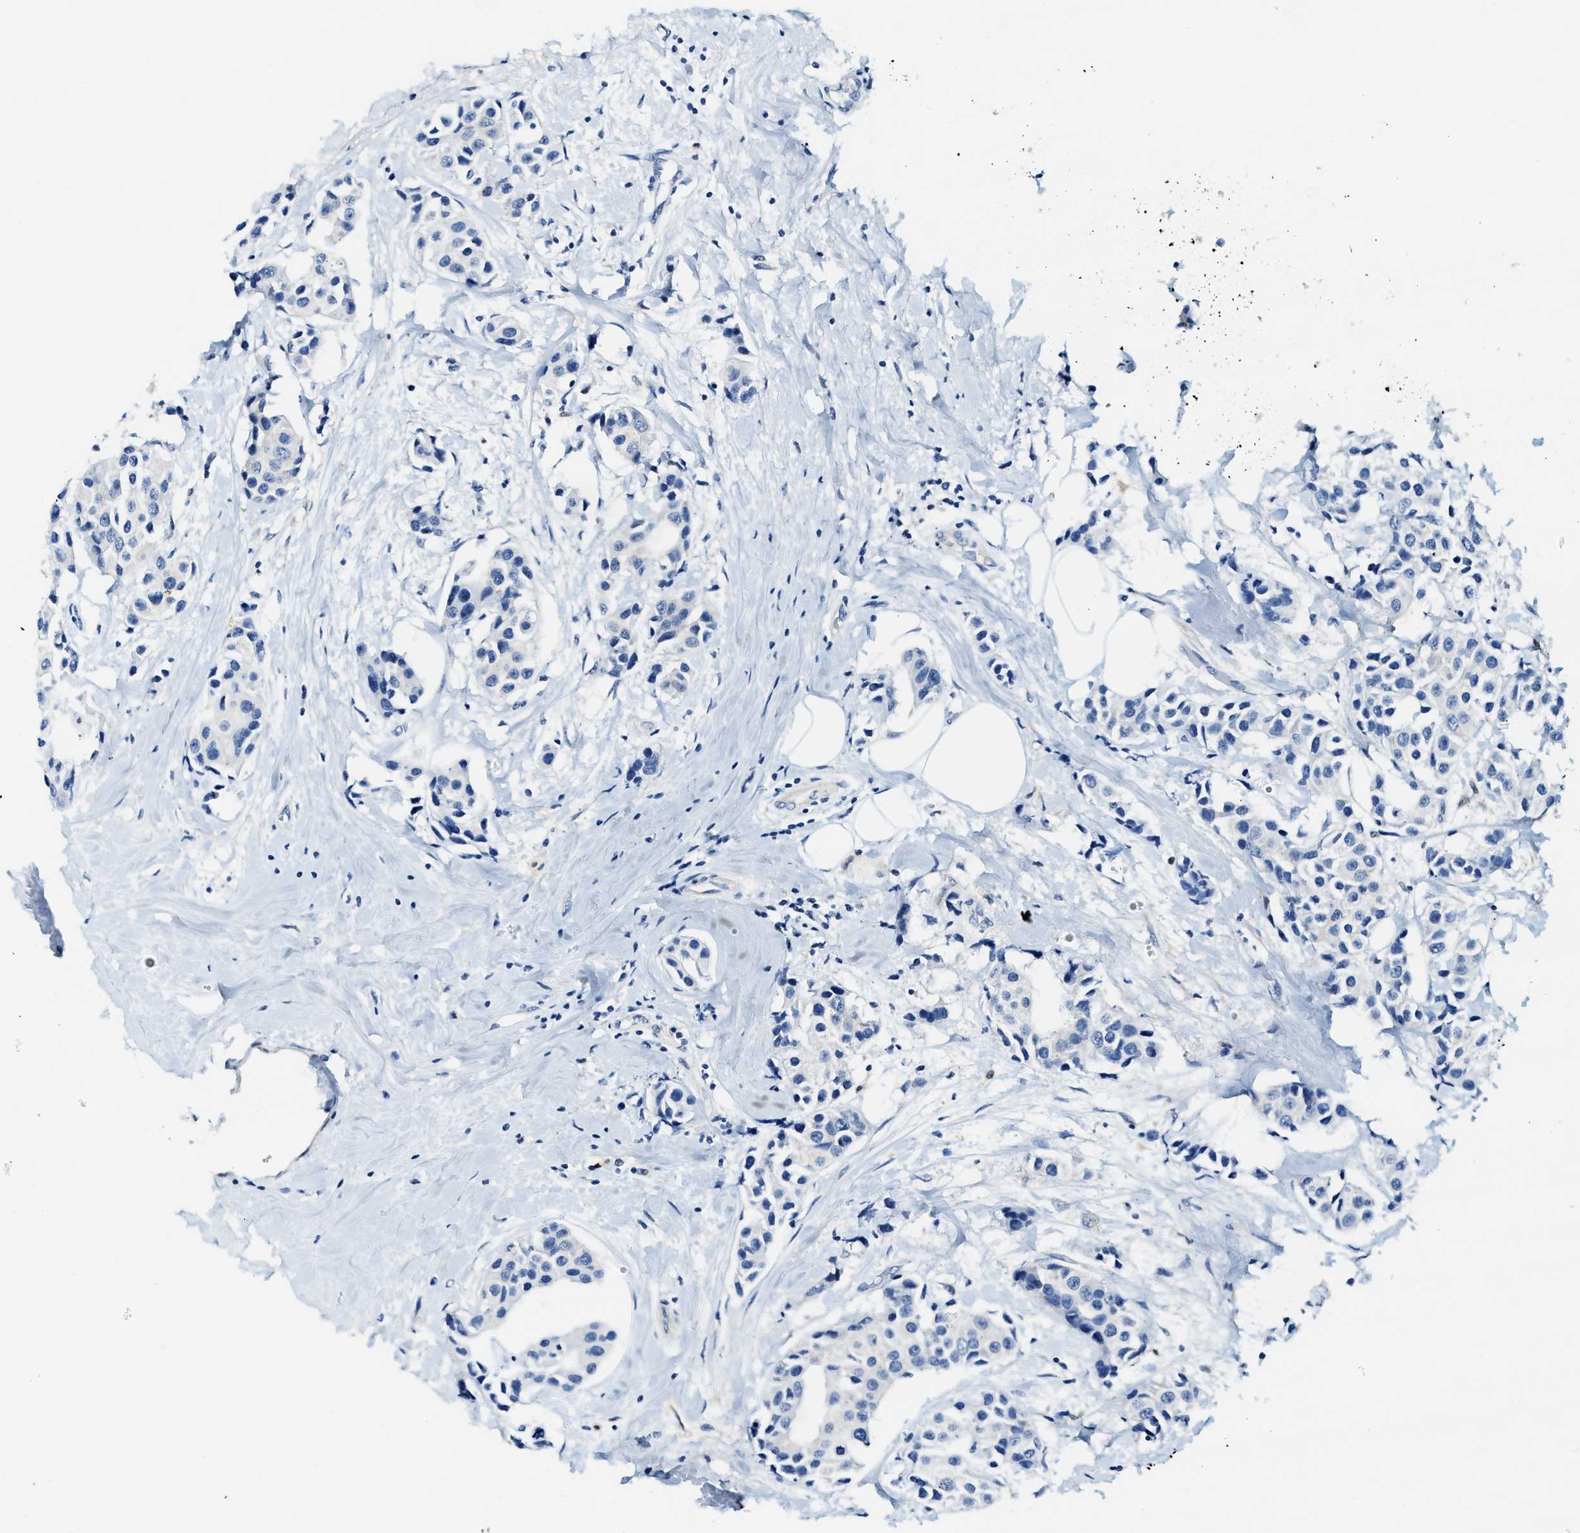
{"staining": {"intensity": "negative", "quantity": "none", "location": "none"}, "tissue": "breast cancer", "cell_type": "Tumor cells", "image_type": "cancer", "snomed": [{"axis": "morphology", "description": "Normal tissue, NOS"}, {"axis": "morphology", "description": "Duct carcinoma"}, {"axis": "topography", "description": "Breast"}], "caption": "Immunohistochemistry of breast infiltrating ductal carcinoma demonstrates no expression in tumor cells.", "gene": "EIF2AK2", "patient": {"sex": "female", "age": 39}}